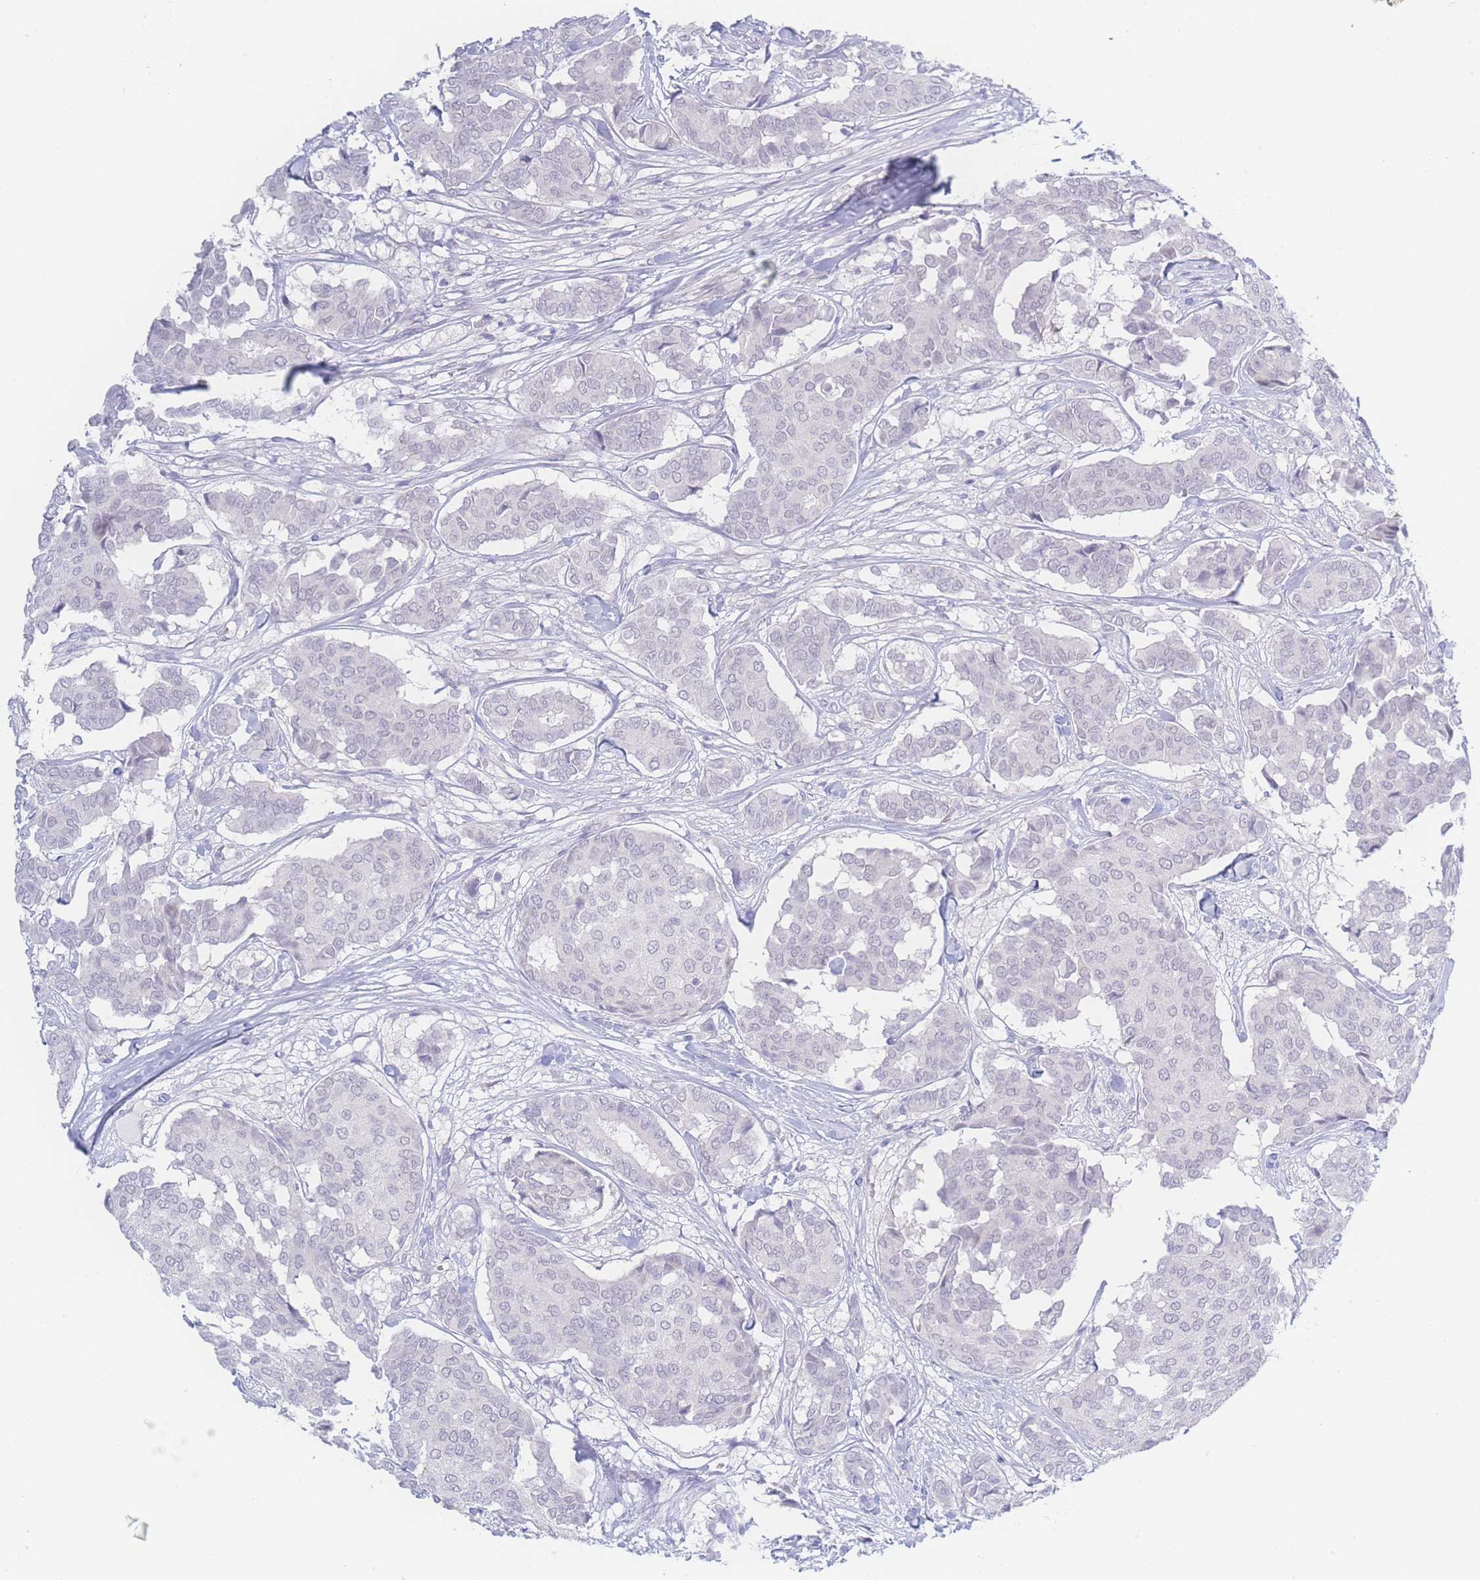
{"staining": {"intensity": "negative", "quantity": "none", "location": "none"}, "tissue": "breast cancer", "cell_type": "Tumor cells", "image_type": "cancer", "snomed": [{"axis": "morphology", "description": "Duct carcinoma"}, {"axis": "topography", "description": "Breast"}], "caption": "Tumor cells show no significant protein staining in infiltrating ductal carcinoma (breast).", "gene": "PRSS22", "patient": {"sex": "female", "age": 75}}